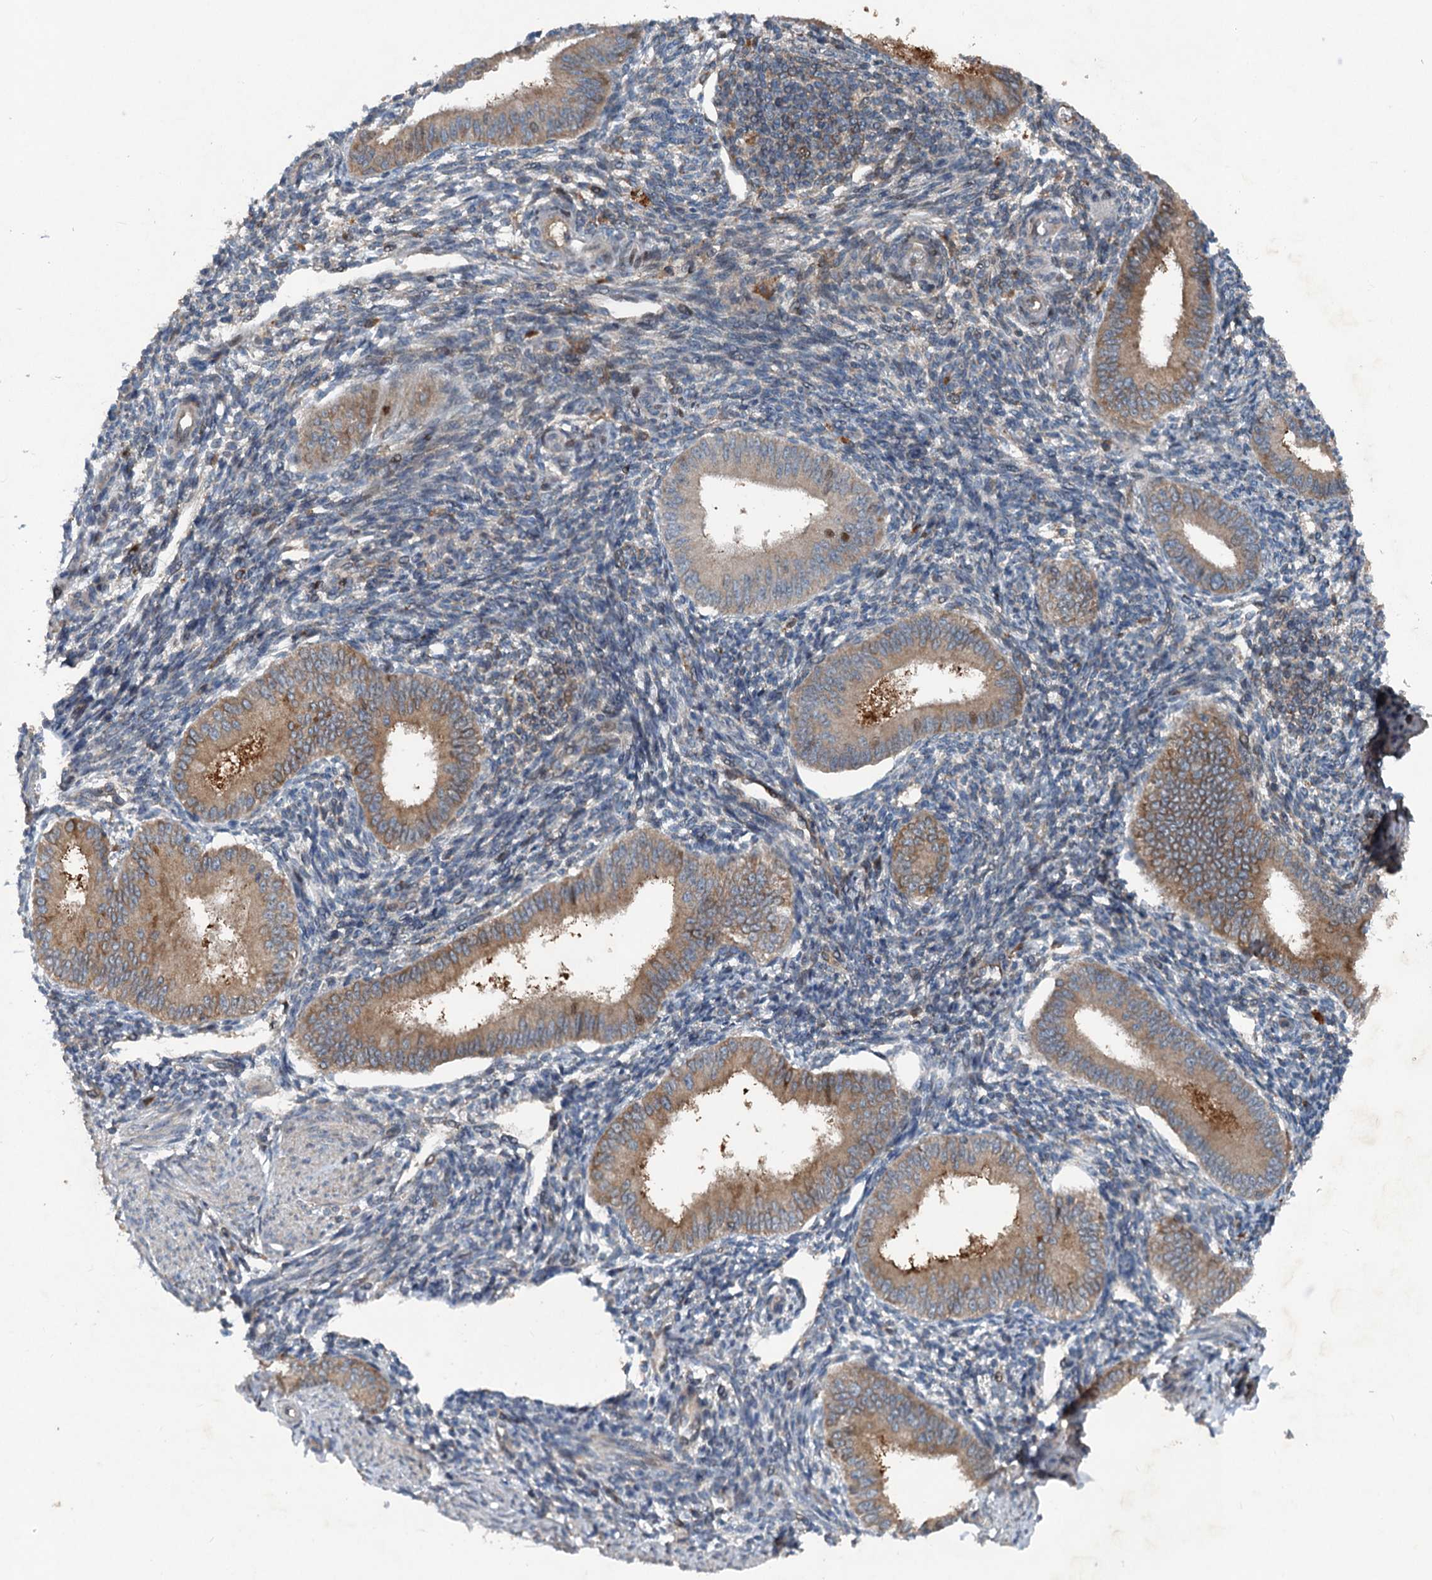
{"staining": {"intensity": "weak", "quantity": "<25%", "location": "cytoplasmic/membranous"}, "tissue": "endometrium", "cell_type": "Cells in endometrial stroma", "image_type": "normal", "snomed": [{"axis": "morphology", "description": "Normal tissue, NOS"}, {"axis": "topography", "description": "Uterus"}, {"axis": "topography", "description": "Endometrium"}], "caption": "A high-resolution histopathology image shows immunohistochemistry (IHC) staining of unremarkable endometrium, which exhibits no significant positivity in cells in endometrial stroma.", "gene": "TAPBPL", "patient": {"sex": "female", "age": 48}}